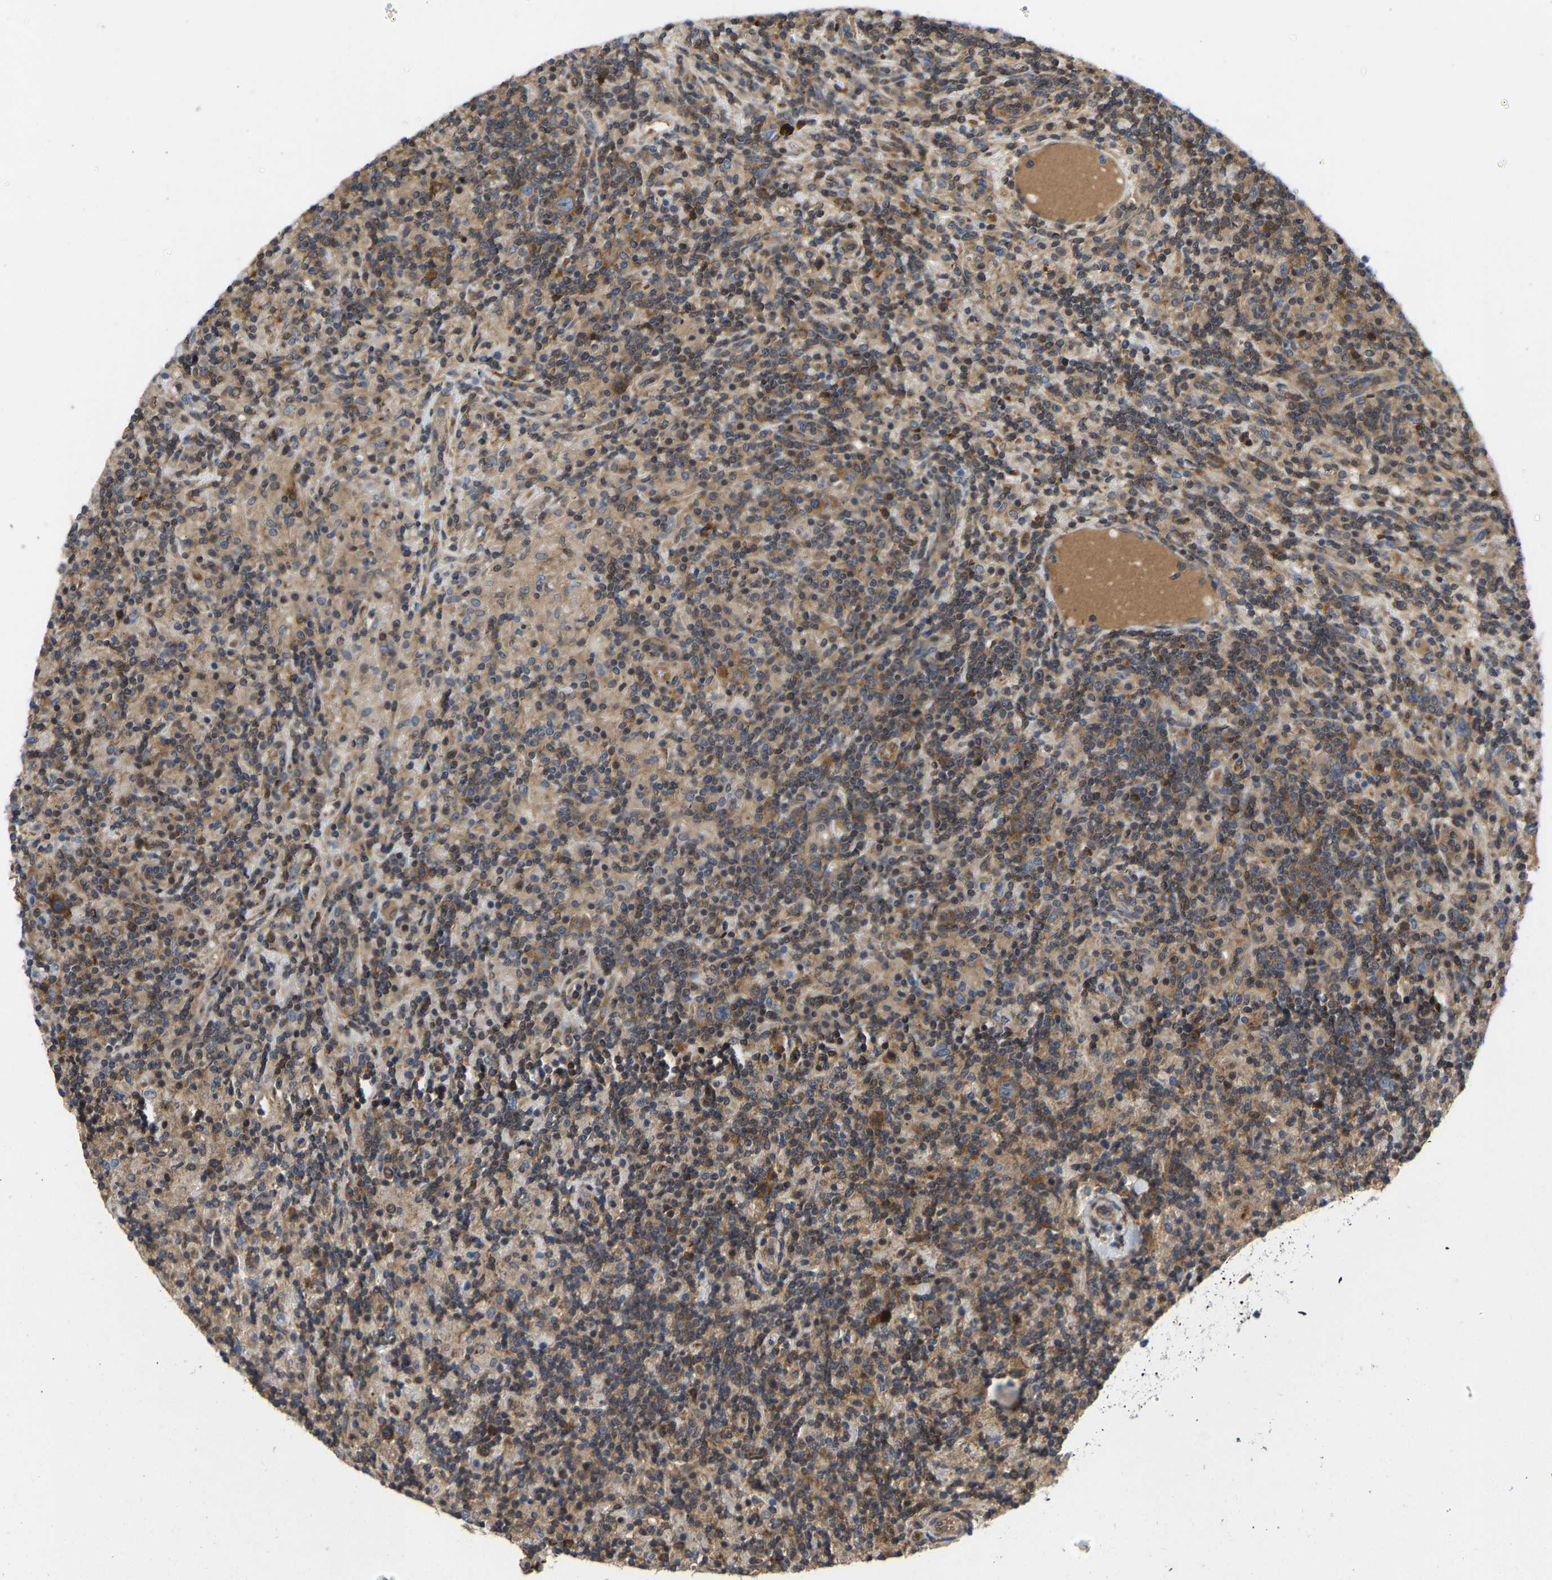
{"staining": {"intensity": "moderate", "quantity": ">75%", "location": "cytoplasmic/membranous"}, "tissue": "lymphoma", "cell_type": "Tumor cells", "image_type": "cancer", "snomed": [{"axis": "morphology", "description": "Hodgkin's disease, NOS"}, {"axis": "topography", "description": "Lymph node"}], "caption": "A medium amount of moderate cytoplasmic/membranous positivity is seen in about >75% of tumor cells in Hodgkin's disease tissue.", "gene": "RASGRF2", "patient": {"sex": "male", "age": 70}}